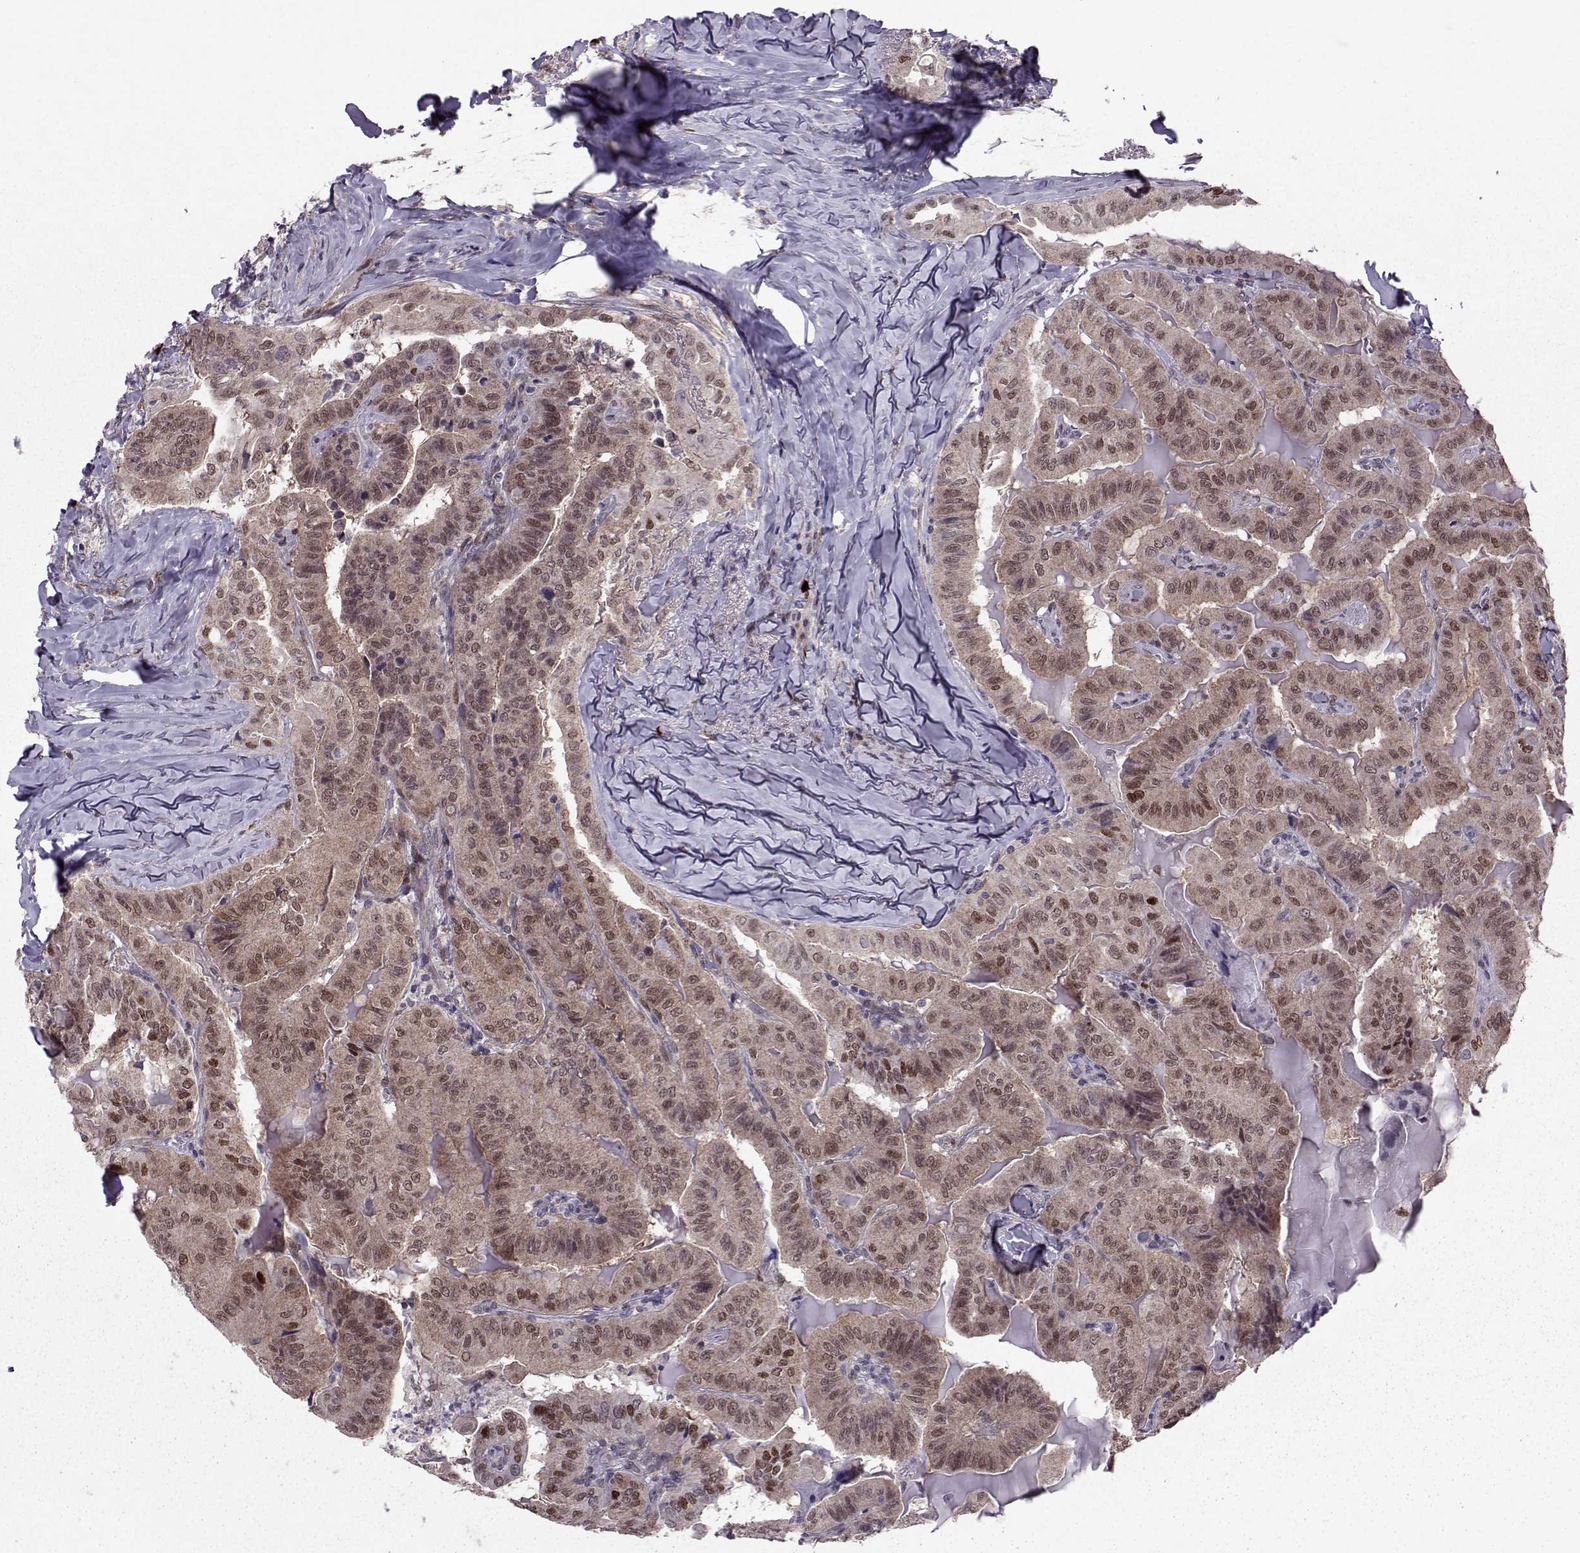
{"staining": {"intensity": "moderate", "quantity": "25%-75%", "location": "cytoplasmic/membranous,nuclear"}, "tissue": "thyroid cancer", "cell_type": "Tumor cells", "image_type": "cancer", "snomed": [{"axis": "morphology", "description": "Papillary adenocarcinoma, NOS"}, {"axis": "topography", "description": "Thyroid gland"}], "caption": "Thyroid cancer stained with a brown dye exhibits moderate cytoplasmic/membranous and nuclear positive expression in approximately 25%-75% of tumor cells.", "gene": "CDK4", "patient": {"sex": "female", "age": 68}}